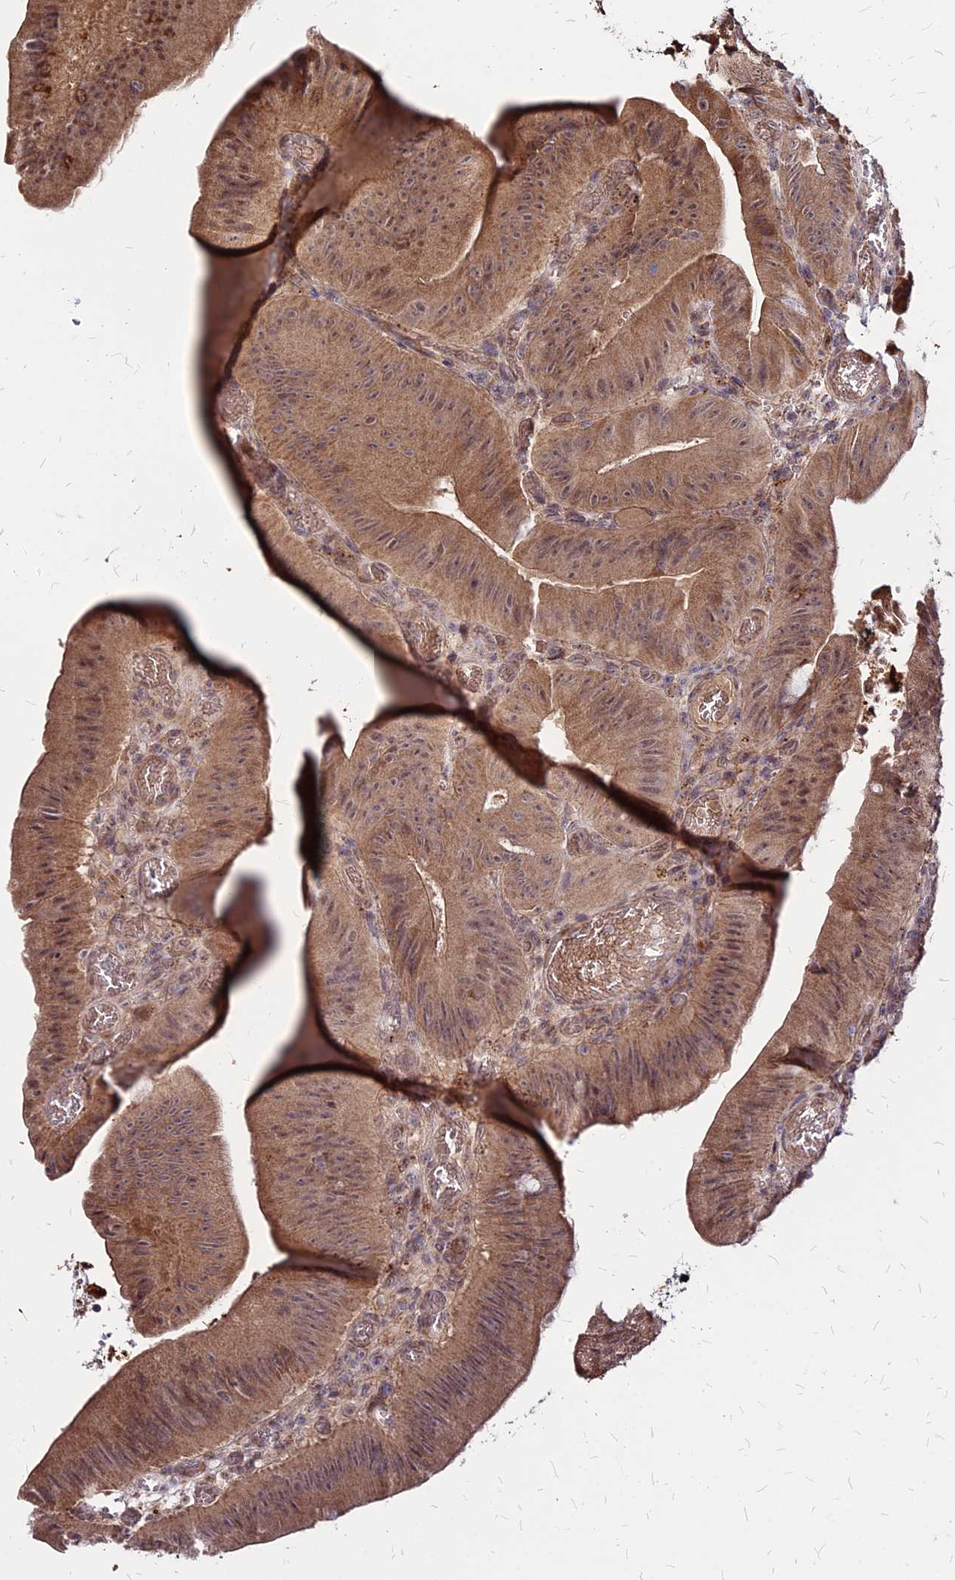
{"staining": {"intensity": "moderate", "quantity": ">75%", "location": "cytoplasmic/membranous,nuclear"}, "tissue": "colorectal cancer", "cell_type": "Tumor cells", "image_type": "cancer", "snomed": [{"axis": "morphology", "description": "Adenocarcinoma, NOS"}, {"axis": "topography", "description": "Colon"}], "caption": "High-power microscopy captured an immunohistochemistry (IHC) micrograph of colorectal cancer (adenocarcinoma), revealing moderate cytoplasmic/membranous and nuclear staining in about >75% of tumor cells.", "gene": "APBA3", "patient": {"sex": "female", "age": 43}}